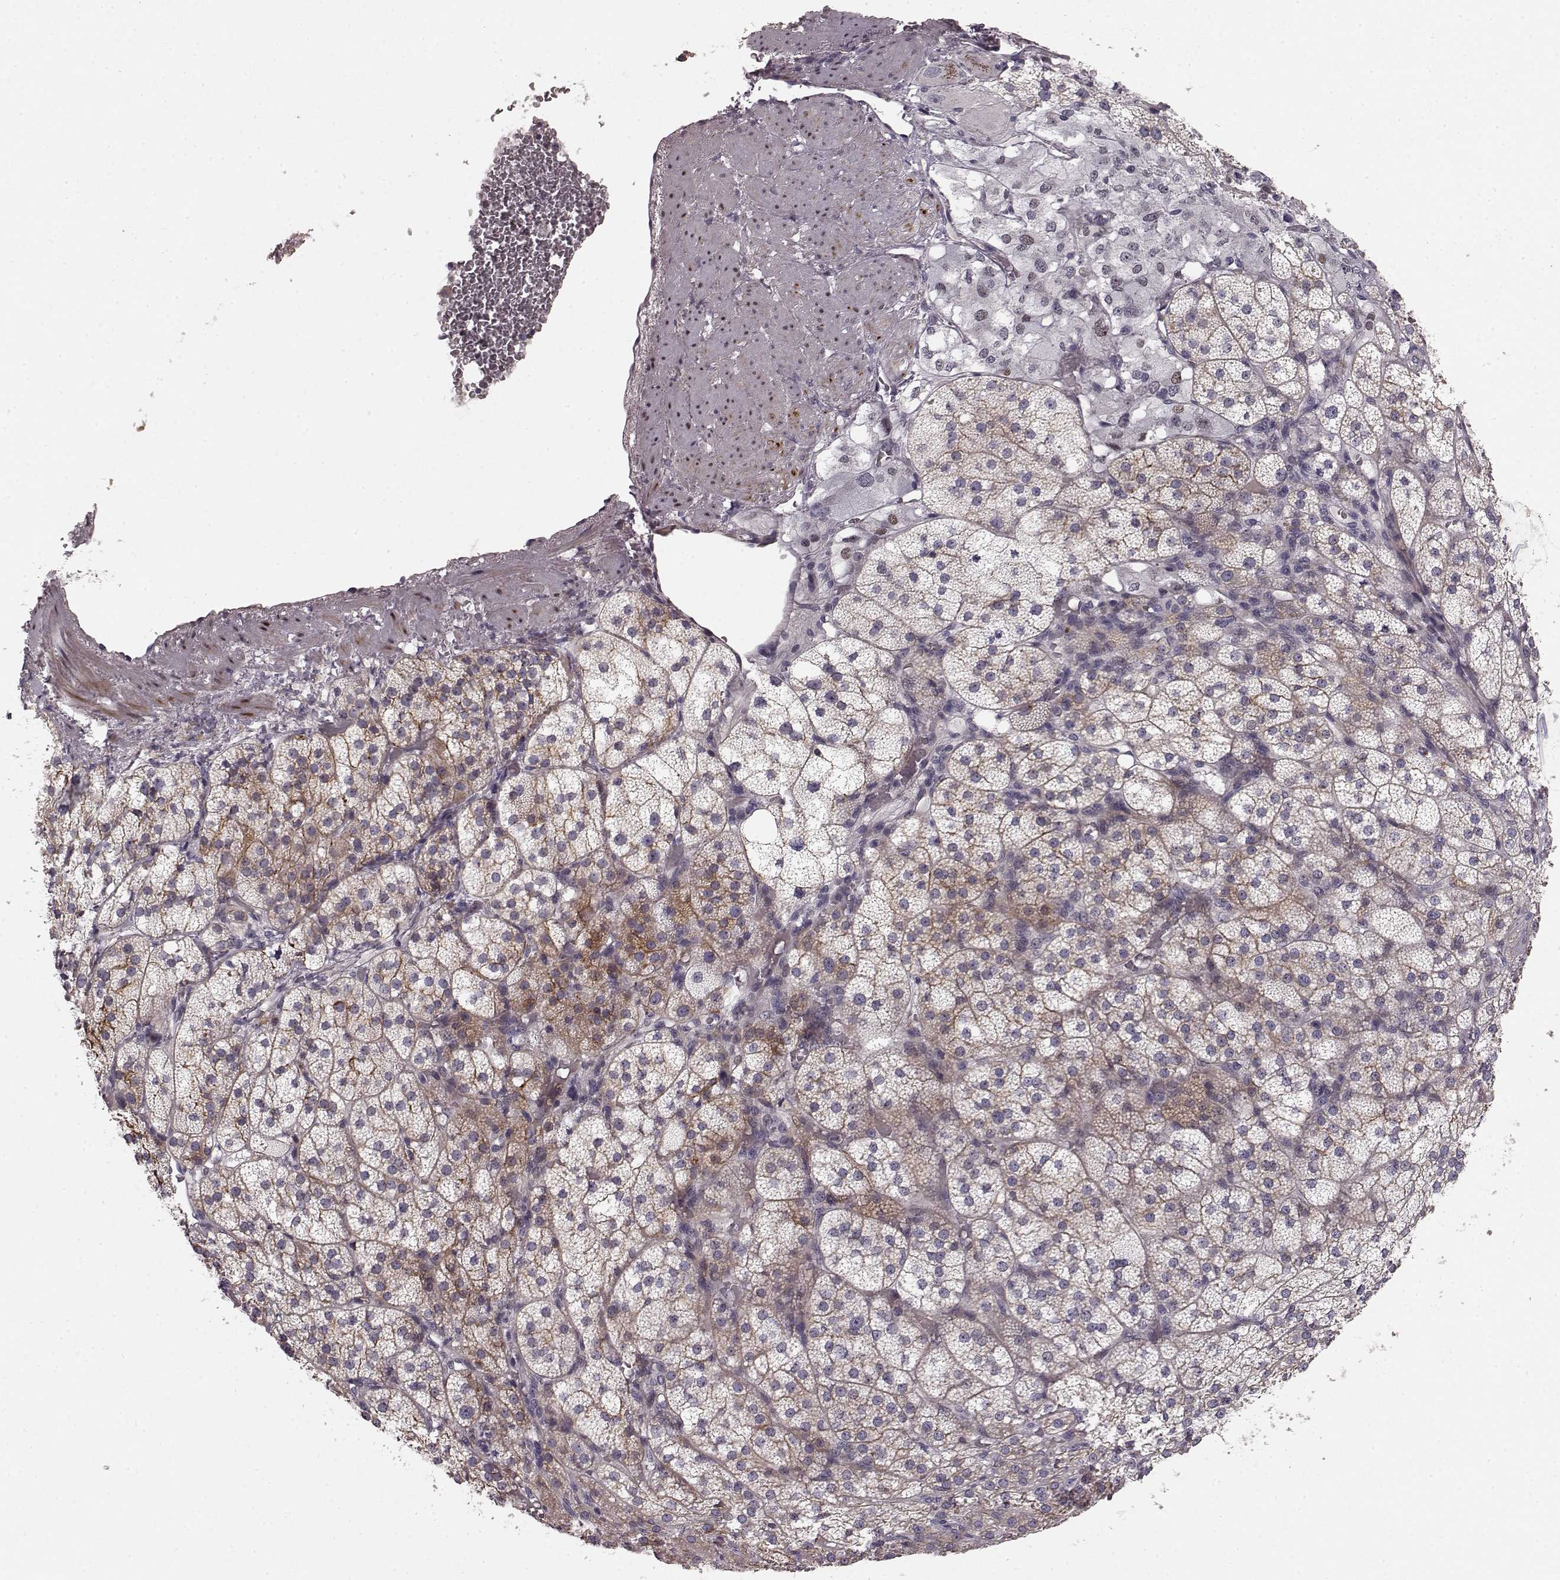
{"staining": {"intensity": "weak", "quantity": "<25%", "location": "cytoplasmic/membranous"}, "tissue": "adrenal gland", "cell_type": "Glandular cells", "image_type": "normal", "snomed": [{"axis": "morphology", "description": "Normal tissue, NOS"}, {"axis": "topography", "description": "Adrenal gland"}], "caption": "This is a micrograph of IHC staining of normal adrenal gland, which shows no positivity in glandular cells.", "gene": "SLC22A18", "patient": {"sex": "female", "age": 60}}